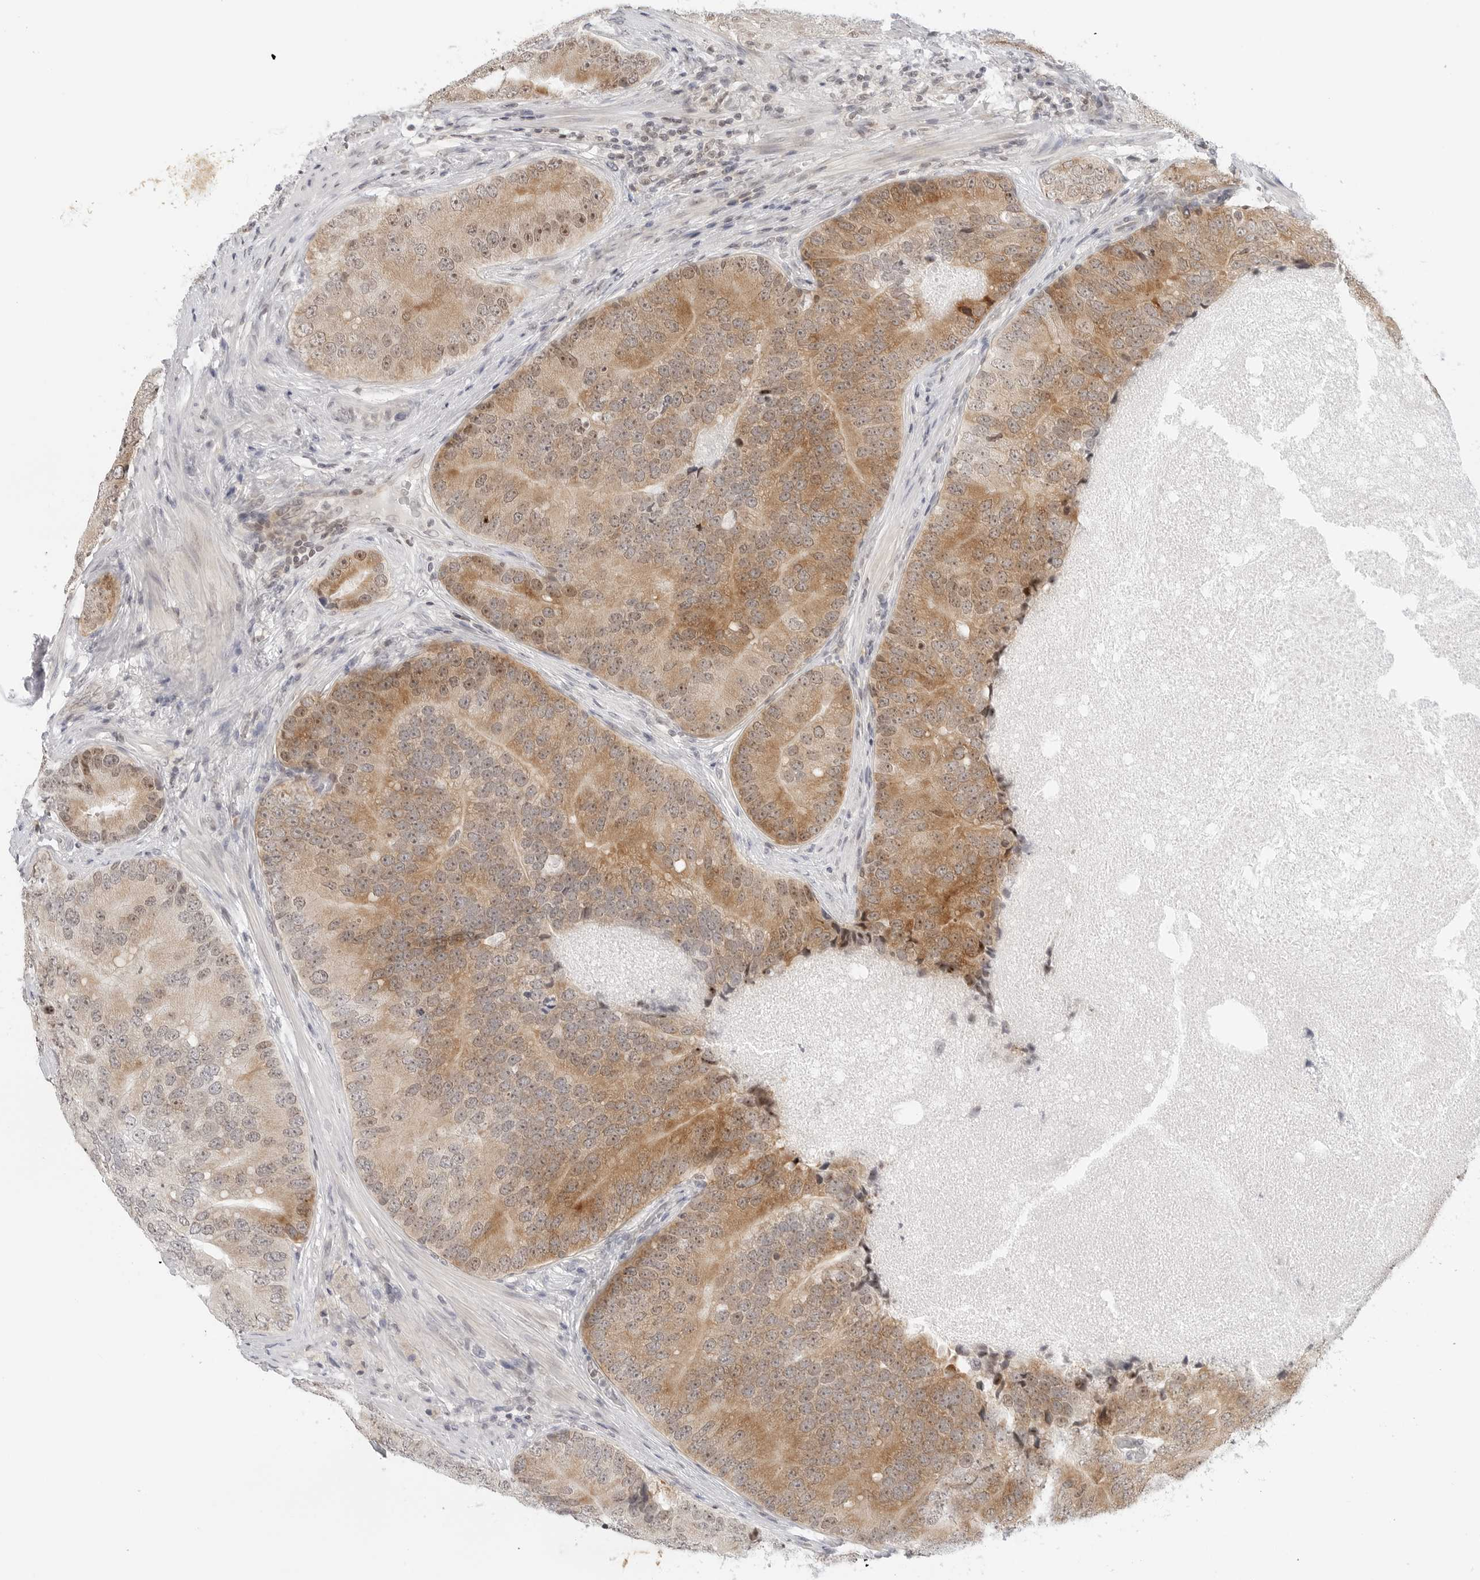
{"staining": {"intensity": "moderate", "quantity": "25%-75%", "location": "cytoplasmic/membranous,nuclear"}, "tissue": "prostate cancer", "cell_type": "Tumor cells", "image_type": "cancer", "snomed": [{"axis": "morphology", "description": "Adenocarcinoma, High grade"}, {"axis": "topography", "description": "Prostate"}], "caption": "Immunohistochemistry staining of prostate adenocarcinoma (high-grade), which exhibits medium levels of moderate cytoplasmic/membranous and nuclear positivity in about 25%-75% of tumor cells indicating moderate cytoplasmic/membranous and nuclear protein expression. The staining was performed using DAB (brown) for protein detection and nuclei were counterstained in hematoxylin (blue).", "gene": "METAP1", "patient": {"sex": "male", "age": 70}}